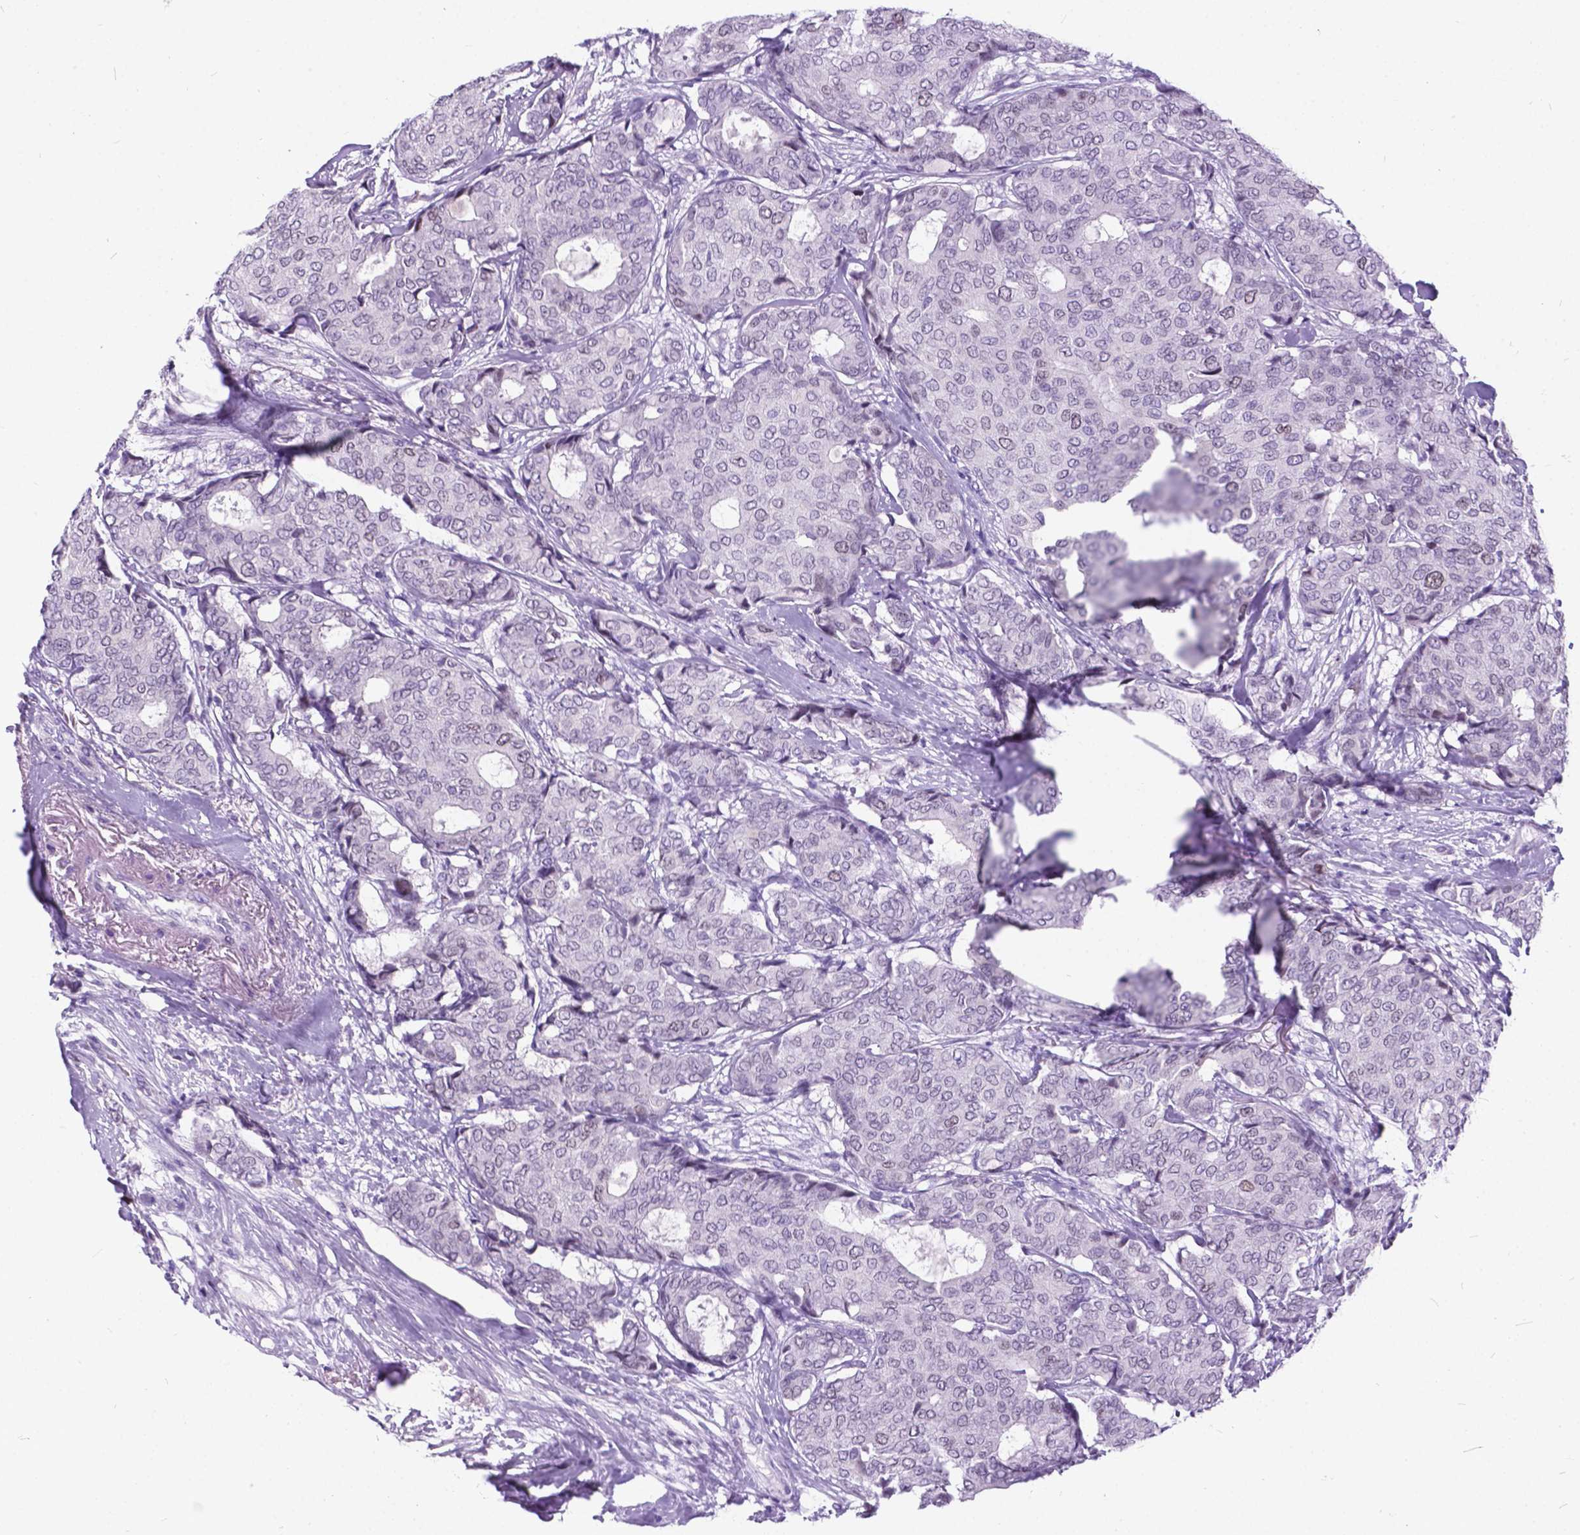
{"staining": {"intensity": "negative", "quantity": "none", "location": "none"}, "tissue": "breast cancer", "cell_type": "Tumor cells", "image_type": "cancer", "snomed": [{"axis": "morphology", "description": "Duct carcinoma"}, {"axis": "topography", "description": "Breast"}], "caption": "High magnification brightfield microscopy of invasive ductal carcinoma (breast) stained with DAB (3,3'-diaminobenzidine) (brown) and counterstained with hematoxylin (blue): tumor cells show no significant staining.", "gene": "BSND", "patient": {"sex": "female", "age": 75}}